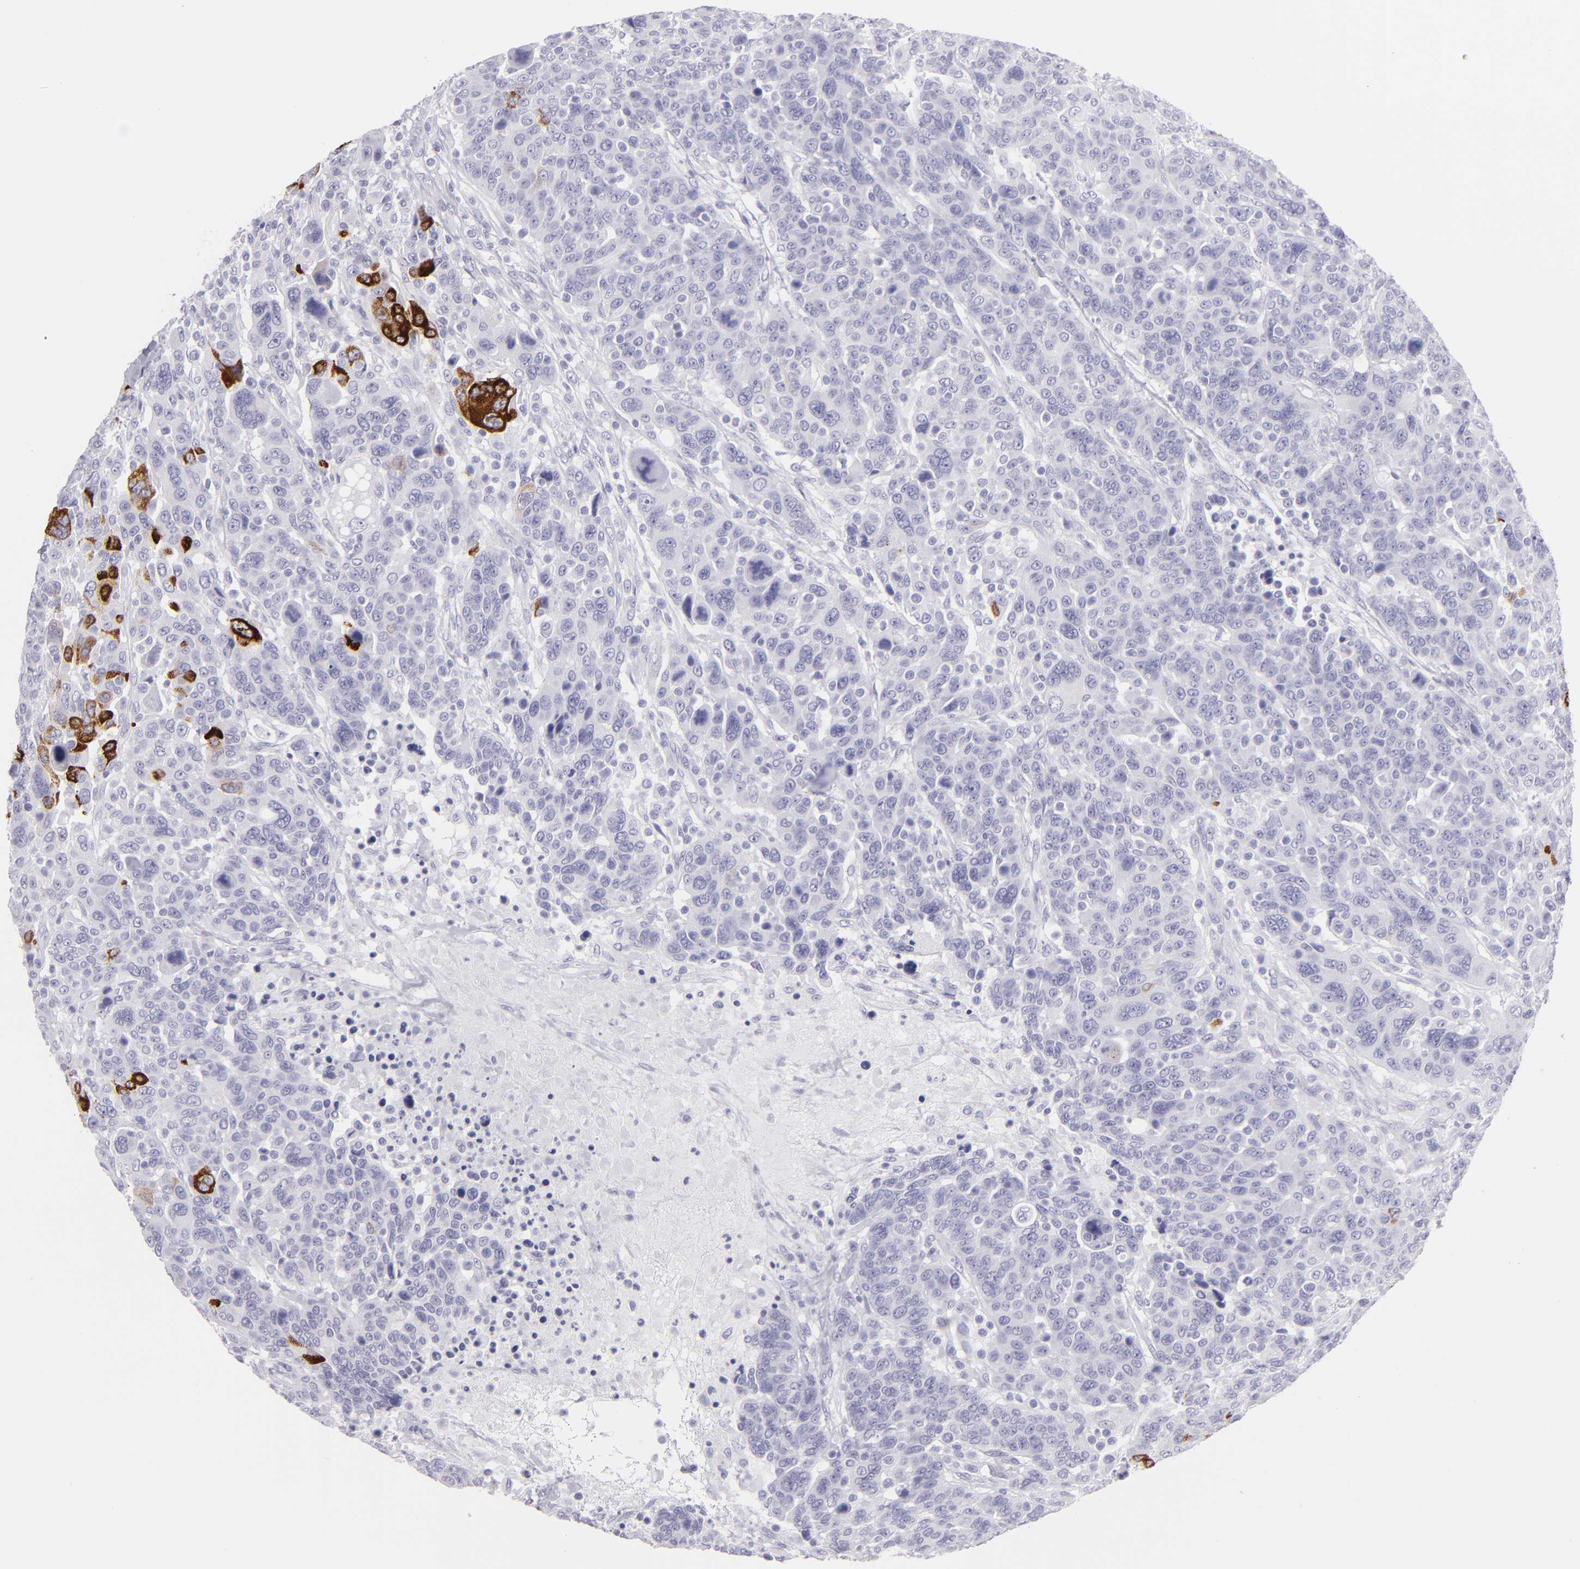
{"staining": {"intensity": "strong", "quantity": "<25%", "location": "cytoplasmic/membranous"}, "tissue": "breast cancer", "cell_type": "Tumor cells", "image_type": "cancer", "snomed": [{"axis": "morphology", "description": "Duct carcinoma"}, {"axis": "topography", "description": "Breast"}], "caption": "Protein expression analysis of human intraductal carcinoma (breast) reveals strong cytoplasmic/membranous expression in approximately <25% of tumor cells.", "gene": "MUC5AC", "patient": {"sex": "female", "age": 37}}